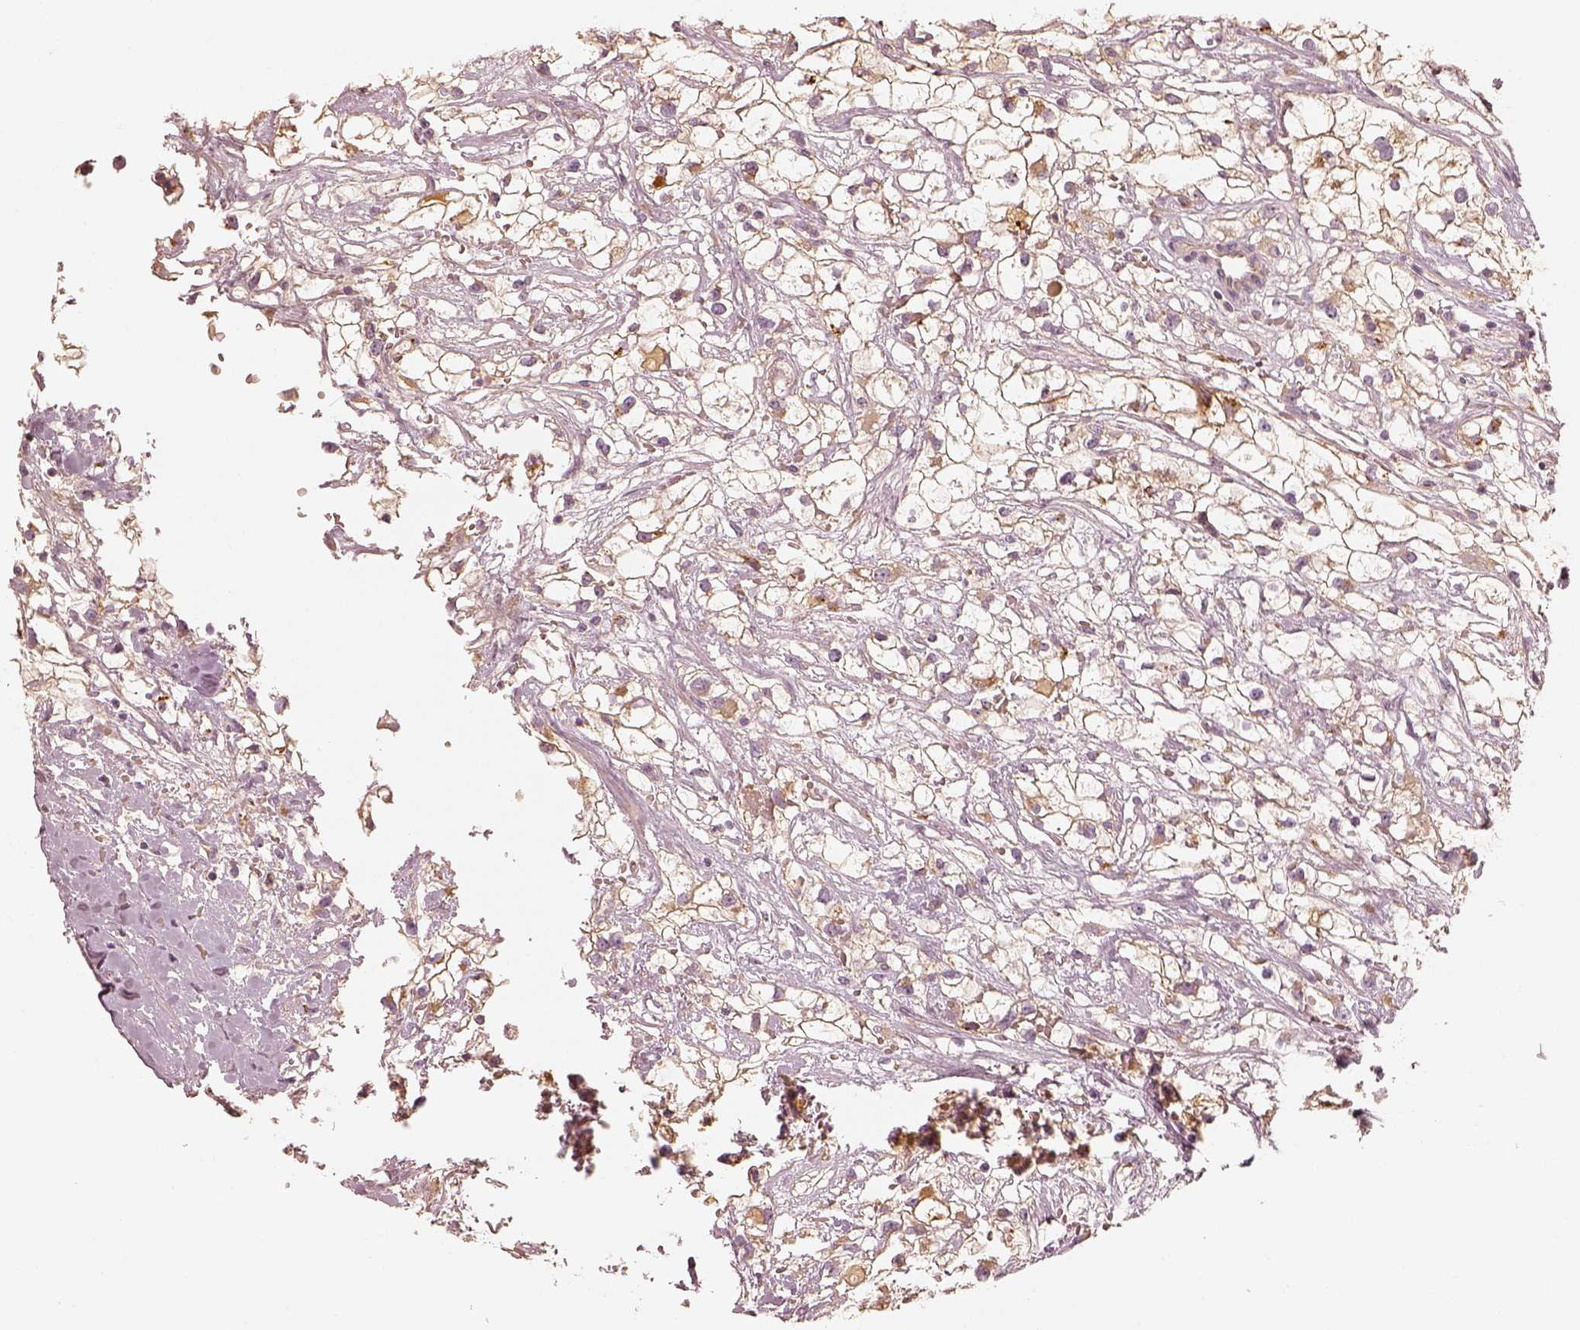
{"staining": {"intensity": "weak", "quantity": "25%-75%", "location": "cytoplasmic/membranous"}, "tissue": "renal cancer", "cell_type": "Tumor cells", "image_type": "cancer", "snomed": [{"axis": "morphology", "description": "Adenocarcinoma, NOS"}, {"axis": "topography", "description": "Kidney"}], "caption": "Protein analysis of renal adenocarcinoma tissue demonstrates weak cytoplasmic/membranous expression in about 25%-75% of tumor cells. (Stains: DAB in brown, nuclei in blue, Microscopy: brightfield microscopy at high magnification).", "gene": "GORASP2", "patient": {"sex": "male", "age": 59}}